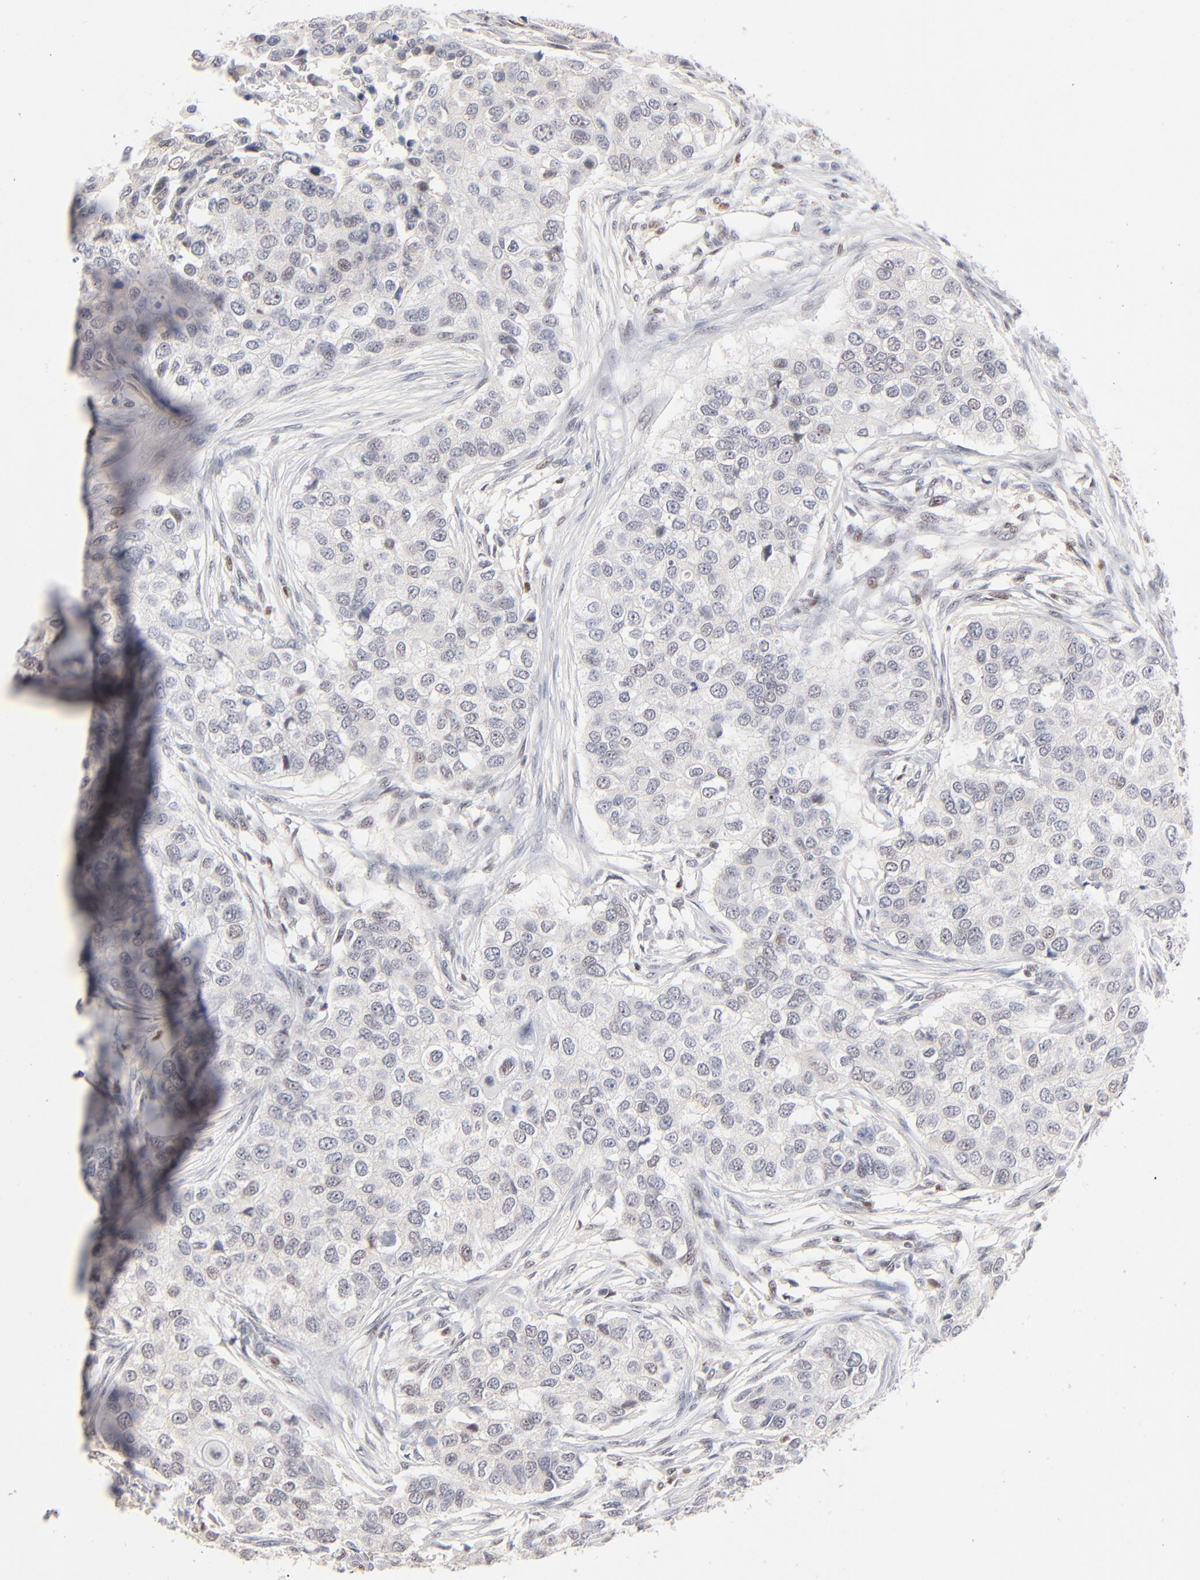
{"staining": {"intensity": "weak", "quantity": "<25%", "location": "nuclear"}, "tissue": "breast cancer", "cell_type": "Tumor cells", "image_type": "cancer", "snomed": [{"axis": "morphology", "description": "Normal tissue, NOS"}, {"axis": "morphology", "description": "Duct carcinoma"}, {"axis": "topography", "description": "Breast"}], "caption": "Invasive ductal carcinoma (breast) was stained to show a protein in brown. There is no significant expression in tumor cells.", "gene": "MAX", "patient": {"sex": "female", "age": 49}}